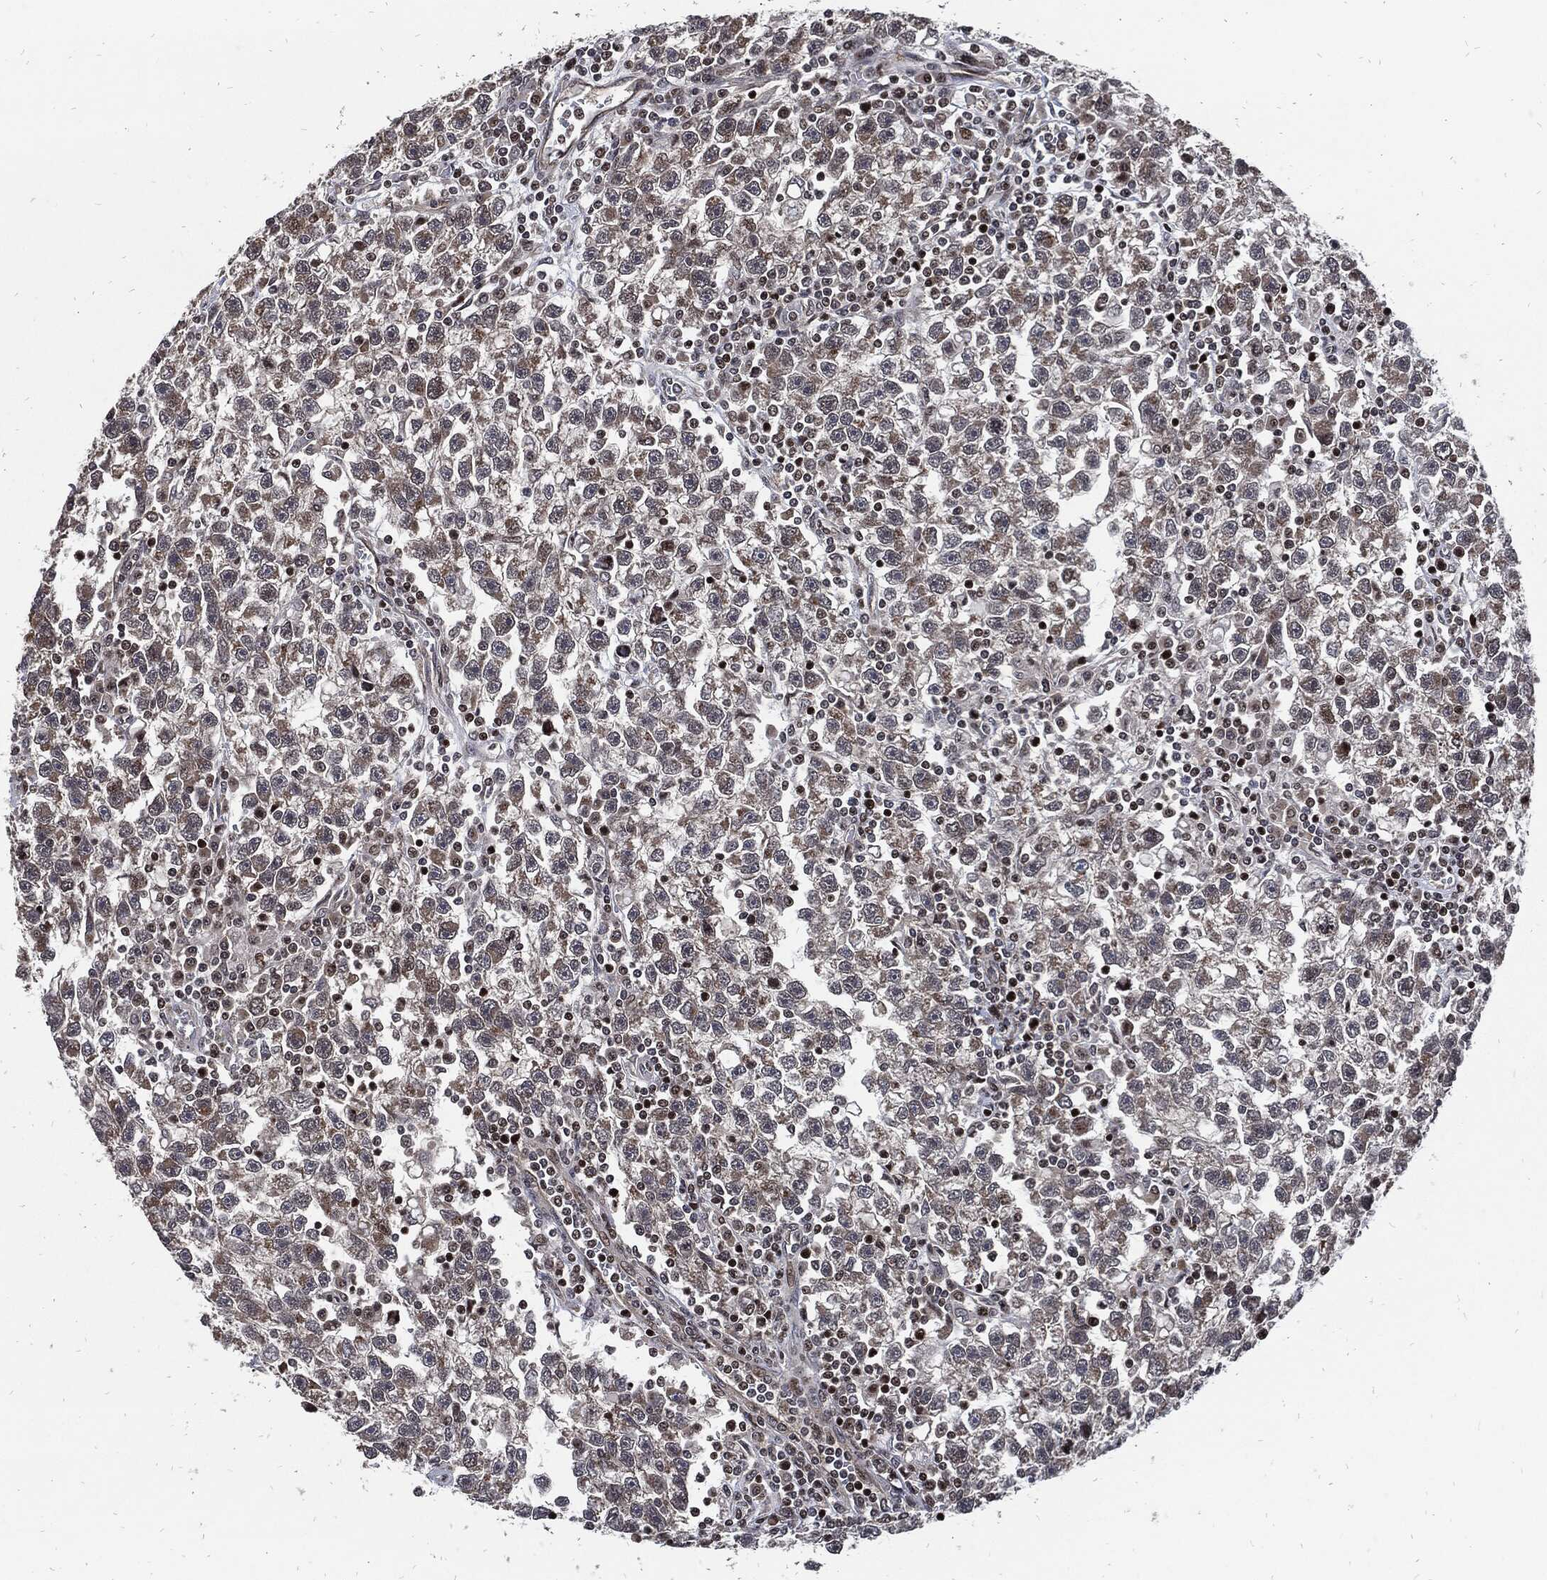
{"staining": {"intensity": "weak", "quantity": ">75%", "location": "cytoplasmic/membranous"}, "tissue": "testis cancer", "cell_type": "Tumor cells", "image_type": "cancer", "snomed": [{"axis": "morphology", "description": "Seminoma, NOS"}, {"axis": "topography", "description": "Testis"}], "caption": "Protein staining of testis cancer (seminoma) tissue exhibits weak cytoplasmic/membranous staining in about >75% of tumor cells.", "gene": "ZNF775", "patient": {"sex": "male", "age": 47}}